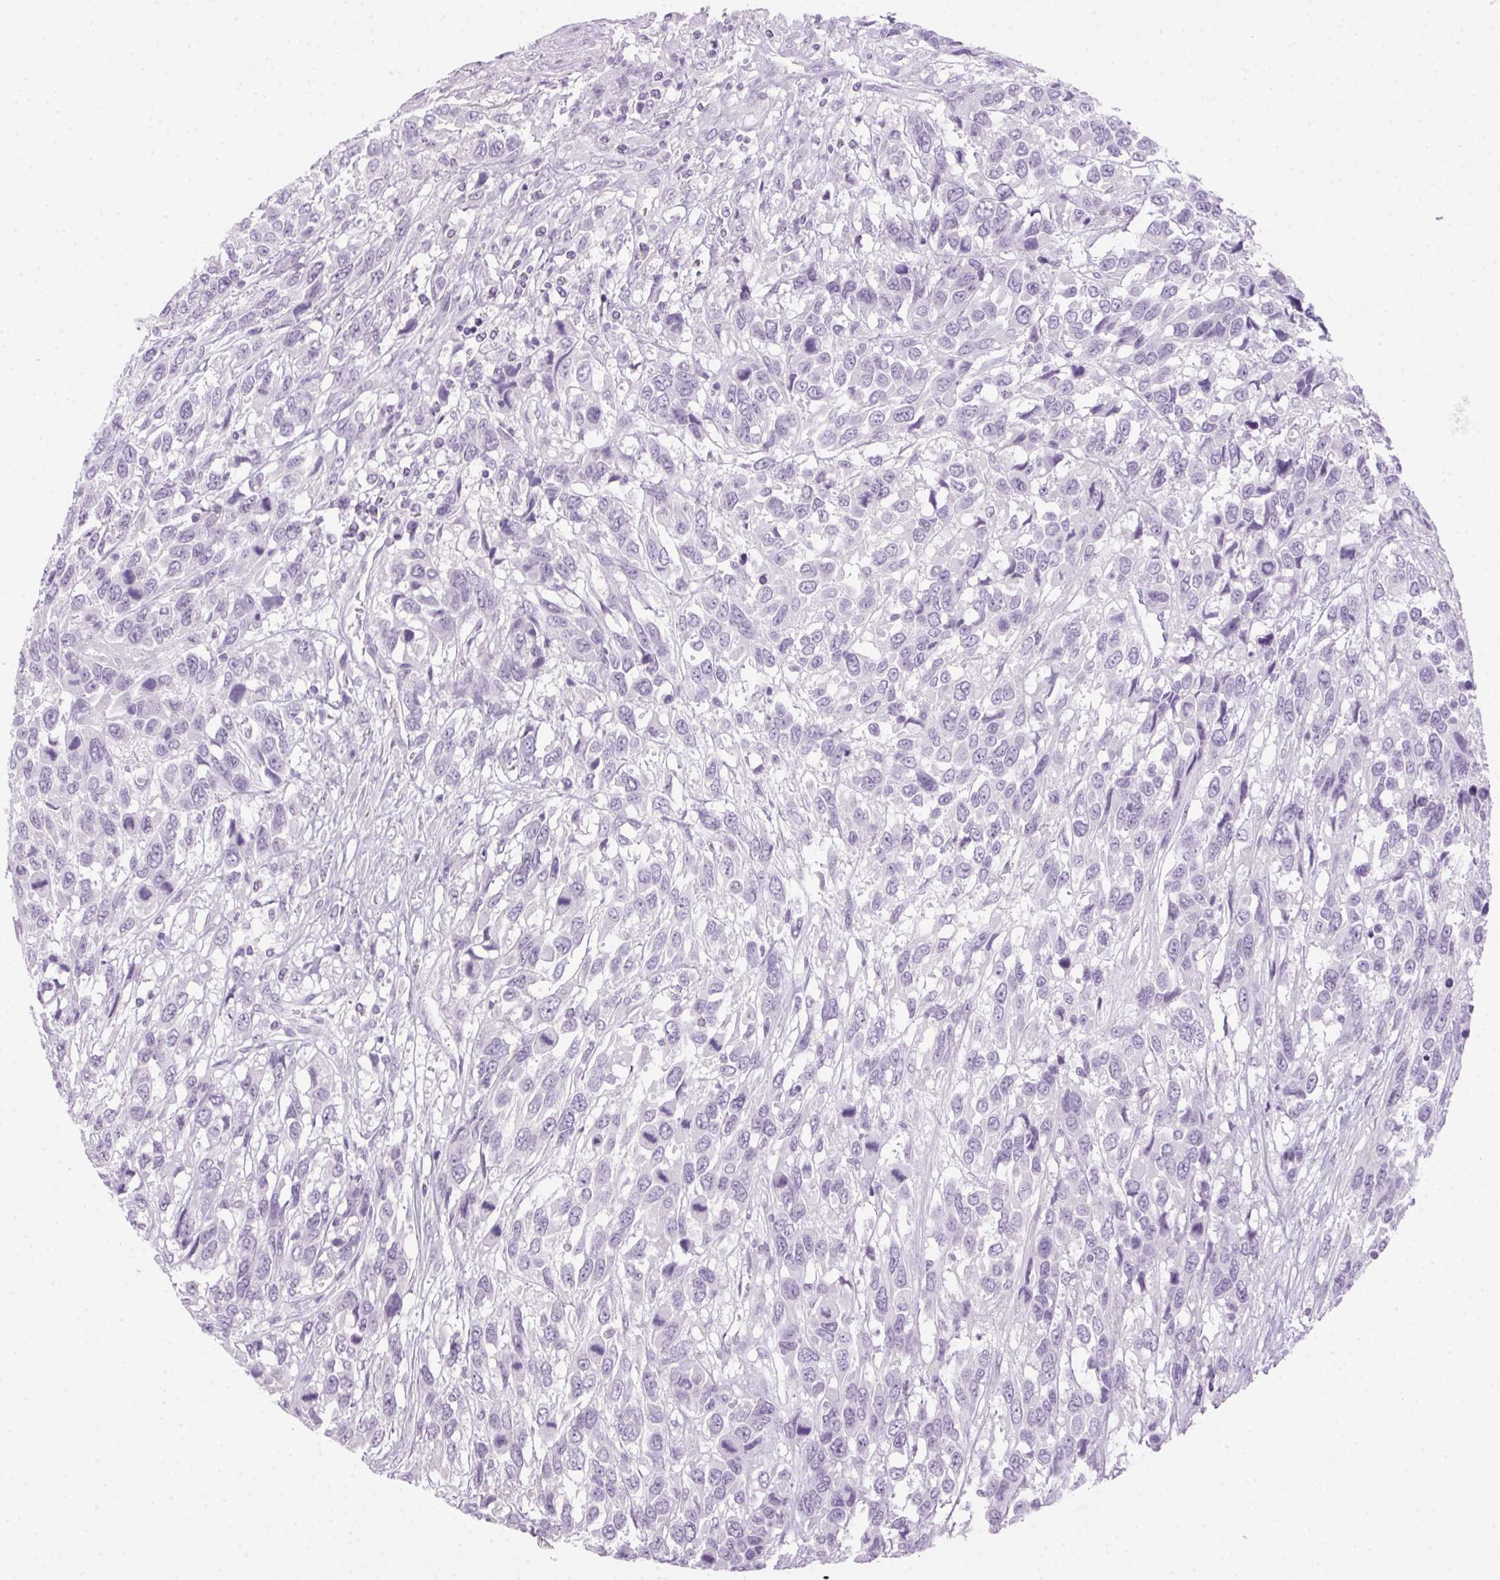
{"staining": {"intensity": "negative", "quantity": "none", "location": "none"}, "tissue": "urothelial cancer", "cell_type": "Tumor cells", "image_type": "cancer", "snomed": [{"axis": "morphology", "description": "Urothelial carcinoma, High grade"}, {"axis": "topography", "description": "Urinary bladder"}], "caption": "The micrograph demonstrates no staining of tumor cells in high-grade urothelial carcinoma.", "gene": "POPDC2", "patient": {"sex": "female", "age": 70}}